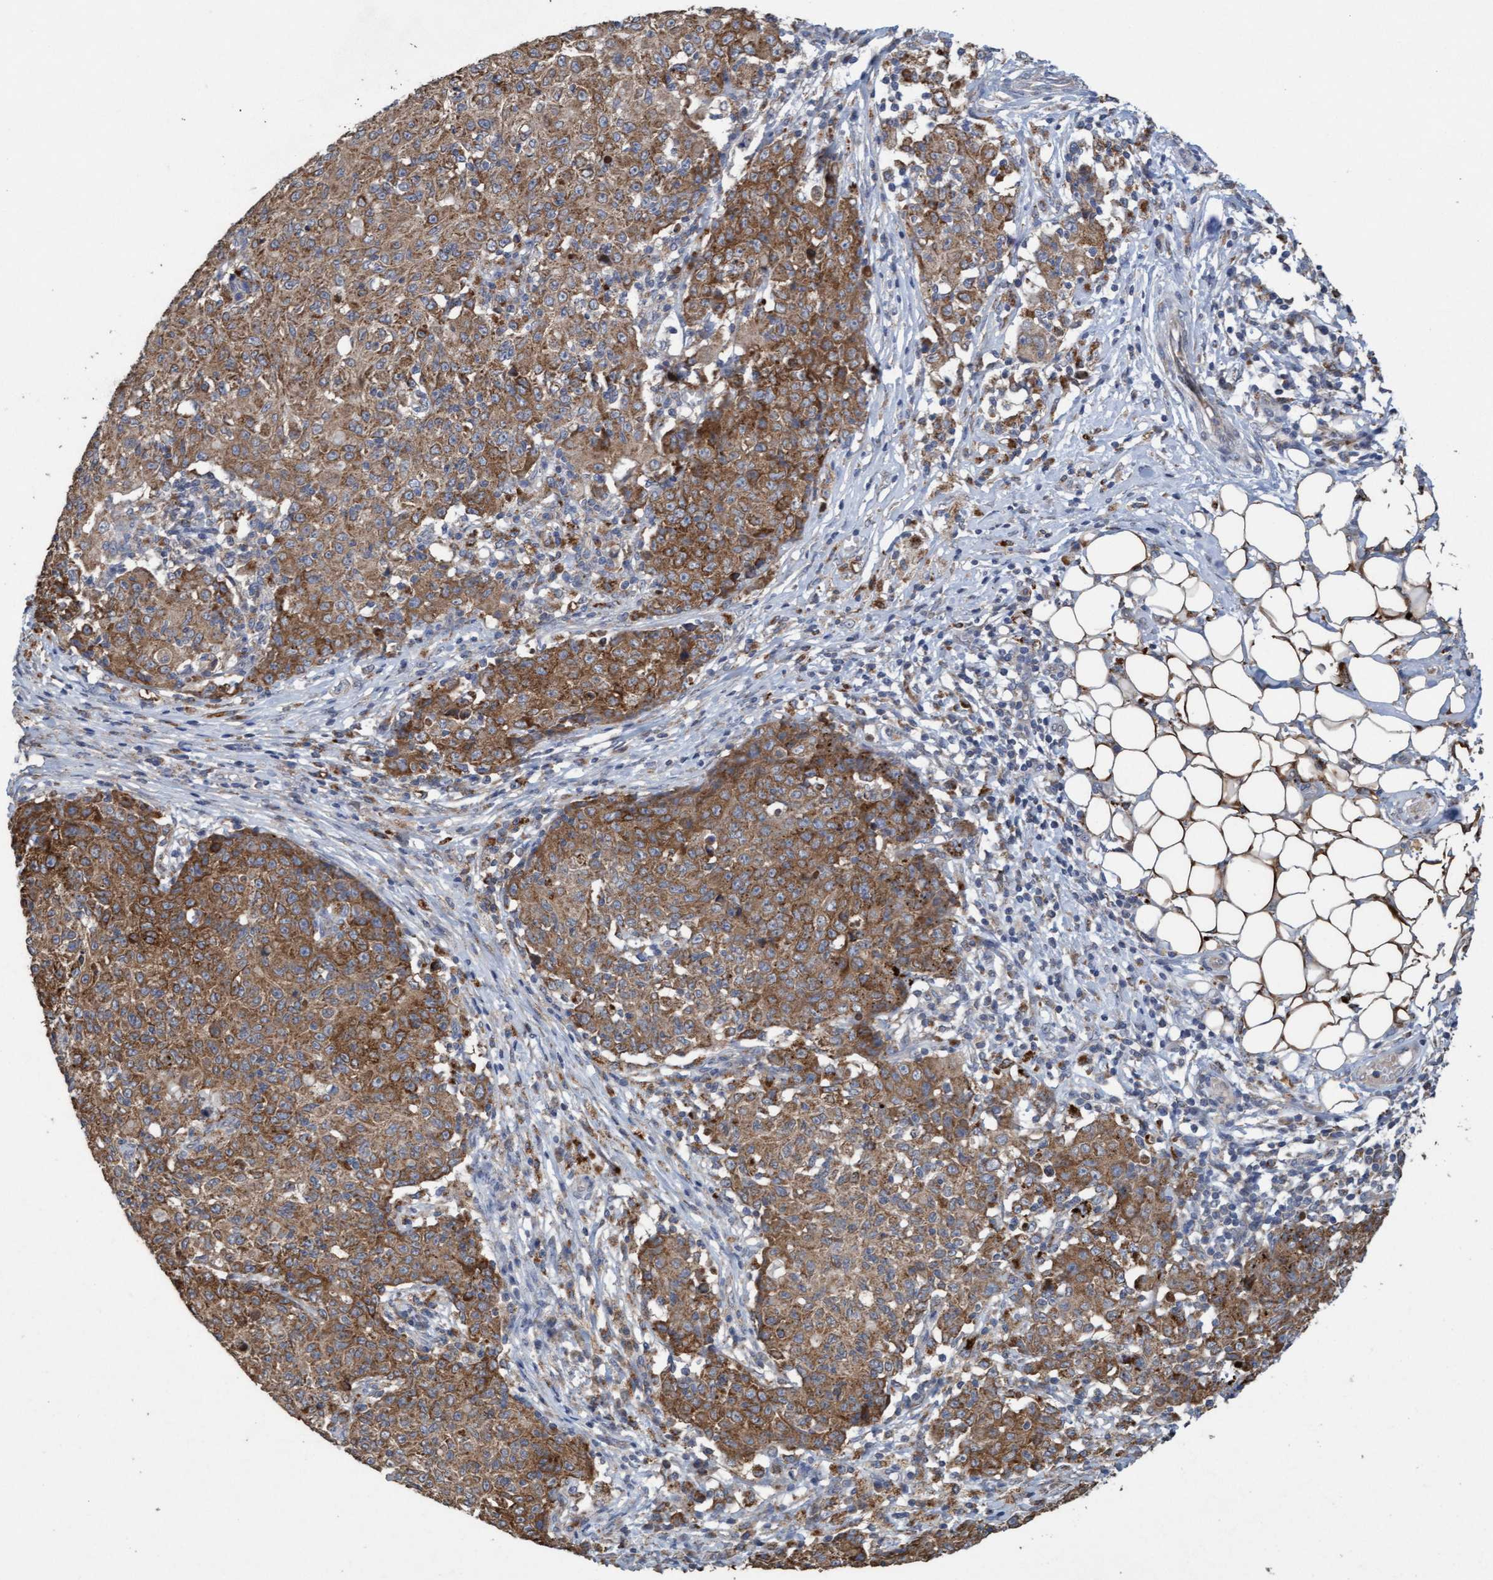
{"staining": {"intensity": "moderate", "quantity": ">75%", "location": "cytoplasmic/membranous"}, "tissue": "ovarian cancer", "cell_type": "Tumor cells", "image_type": "cancer", "snomed": [{"axis": "morphology", "description": "Carcinoma, endometroid"}, {"axis": "topography", "description": "Ovary"}], "caption": "Protein staining of endometroid carcinoma (ovarian) tissue demonstrates moderate cytoplasmic/membranous expression in about >75% of tumor cells.", "gene": "ATPAF2", "patient": {"sex": "female", "age": 42}}